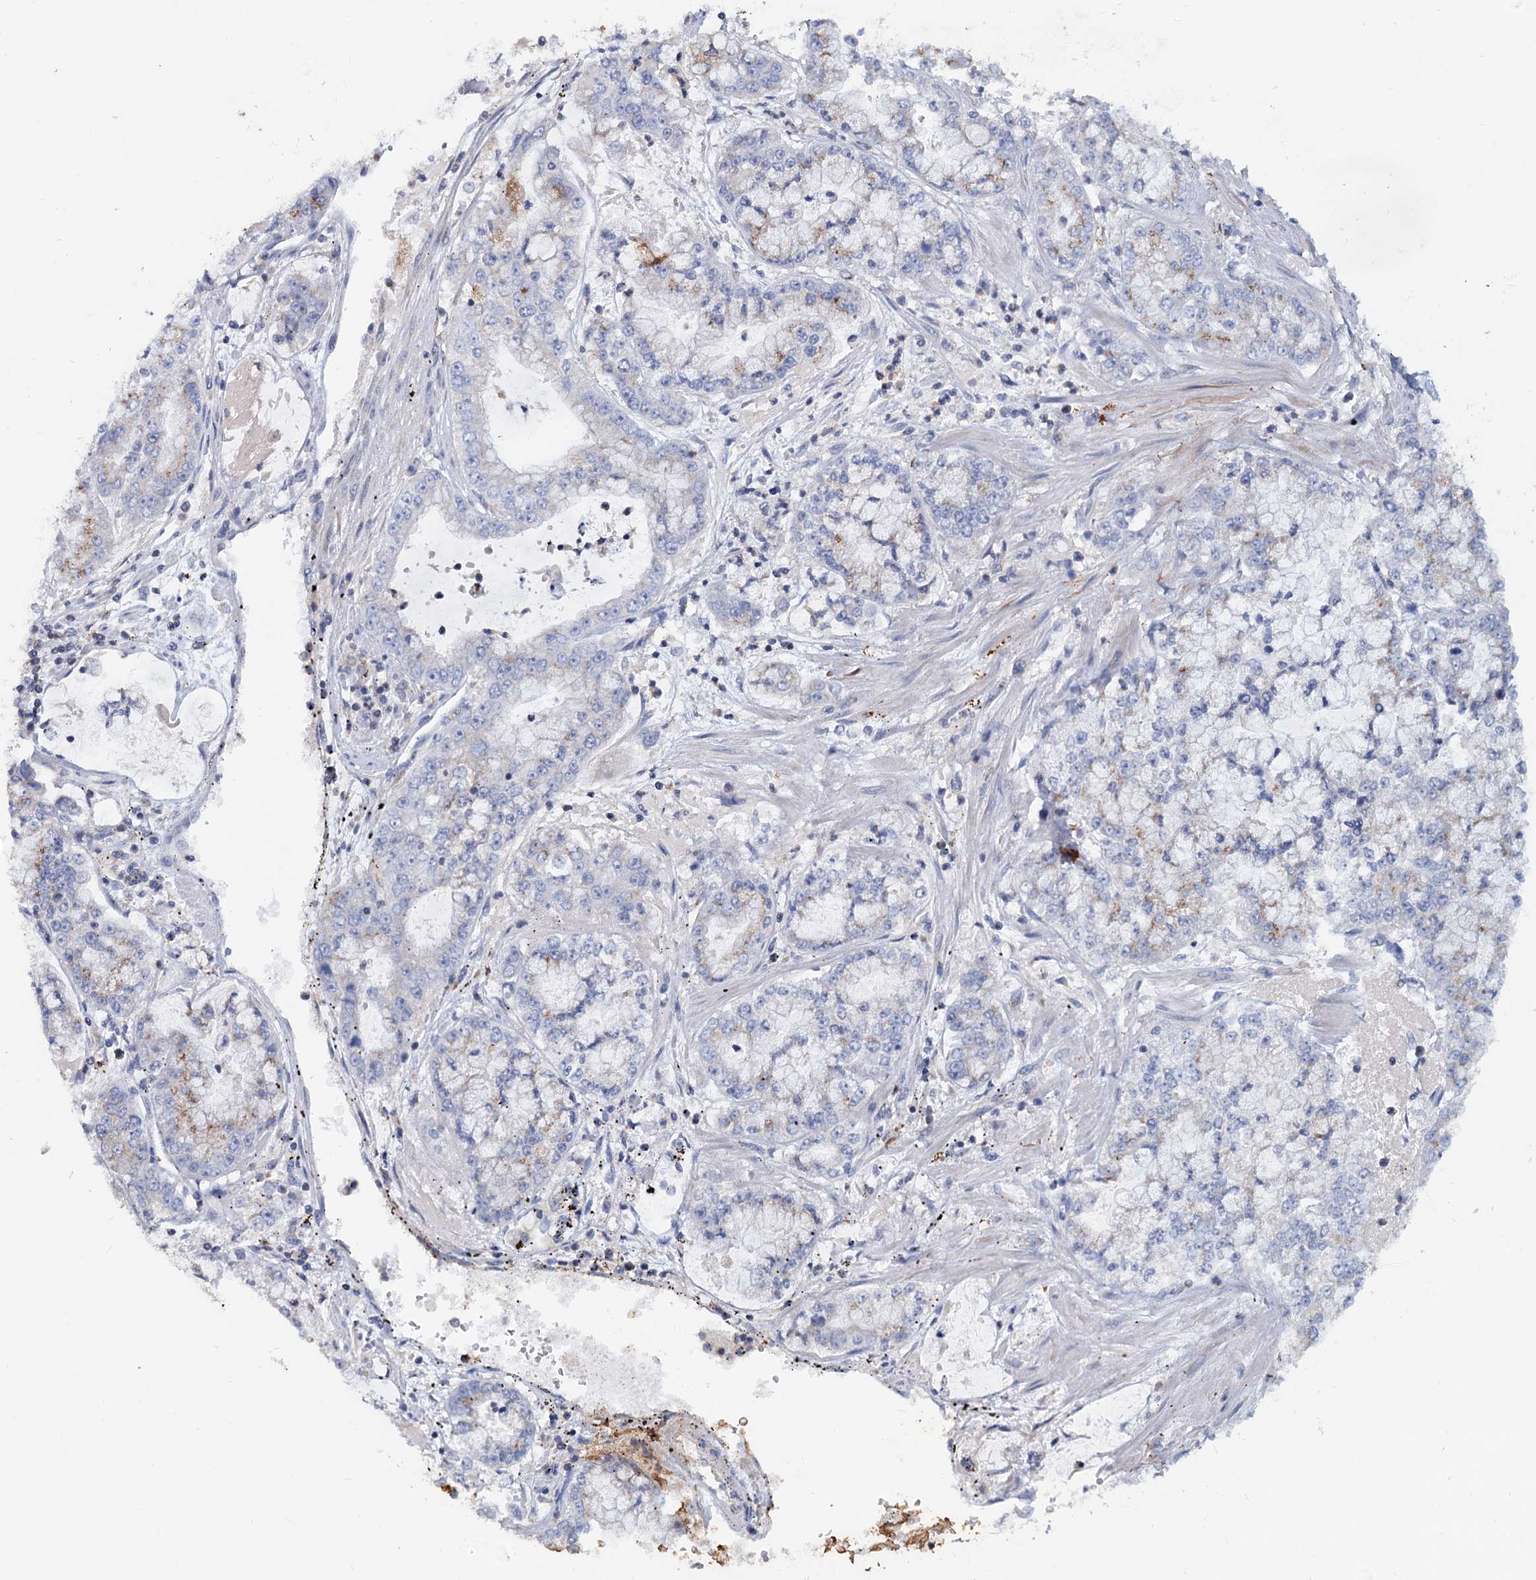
{"staining": {"intensity": "negative", "quantity": "none", "location": "none"}, "tissue": "stomach cancer", "cell_type": "Tumor cells", "image_type": "cancer", "snomed": [{"axis": "morphology", "description": "Adenocarcinoma, NOS"}, {"axis": "topography", "description": "Stomach"}], "caption": "Histopathology image shows no significant protein expression in tumor cells of stomach cancer.", "gene": "LRCH4", "patient": {"sex": "male", "age": 76}}